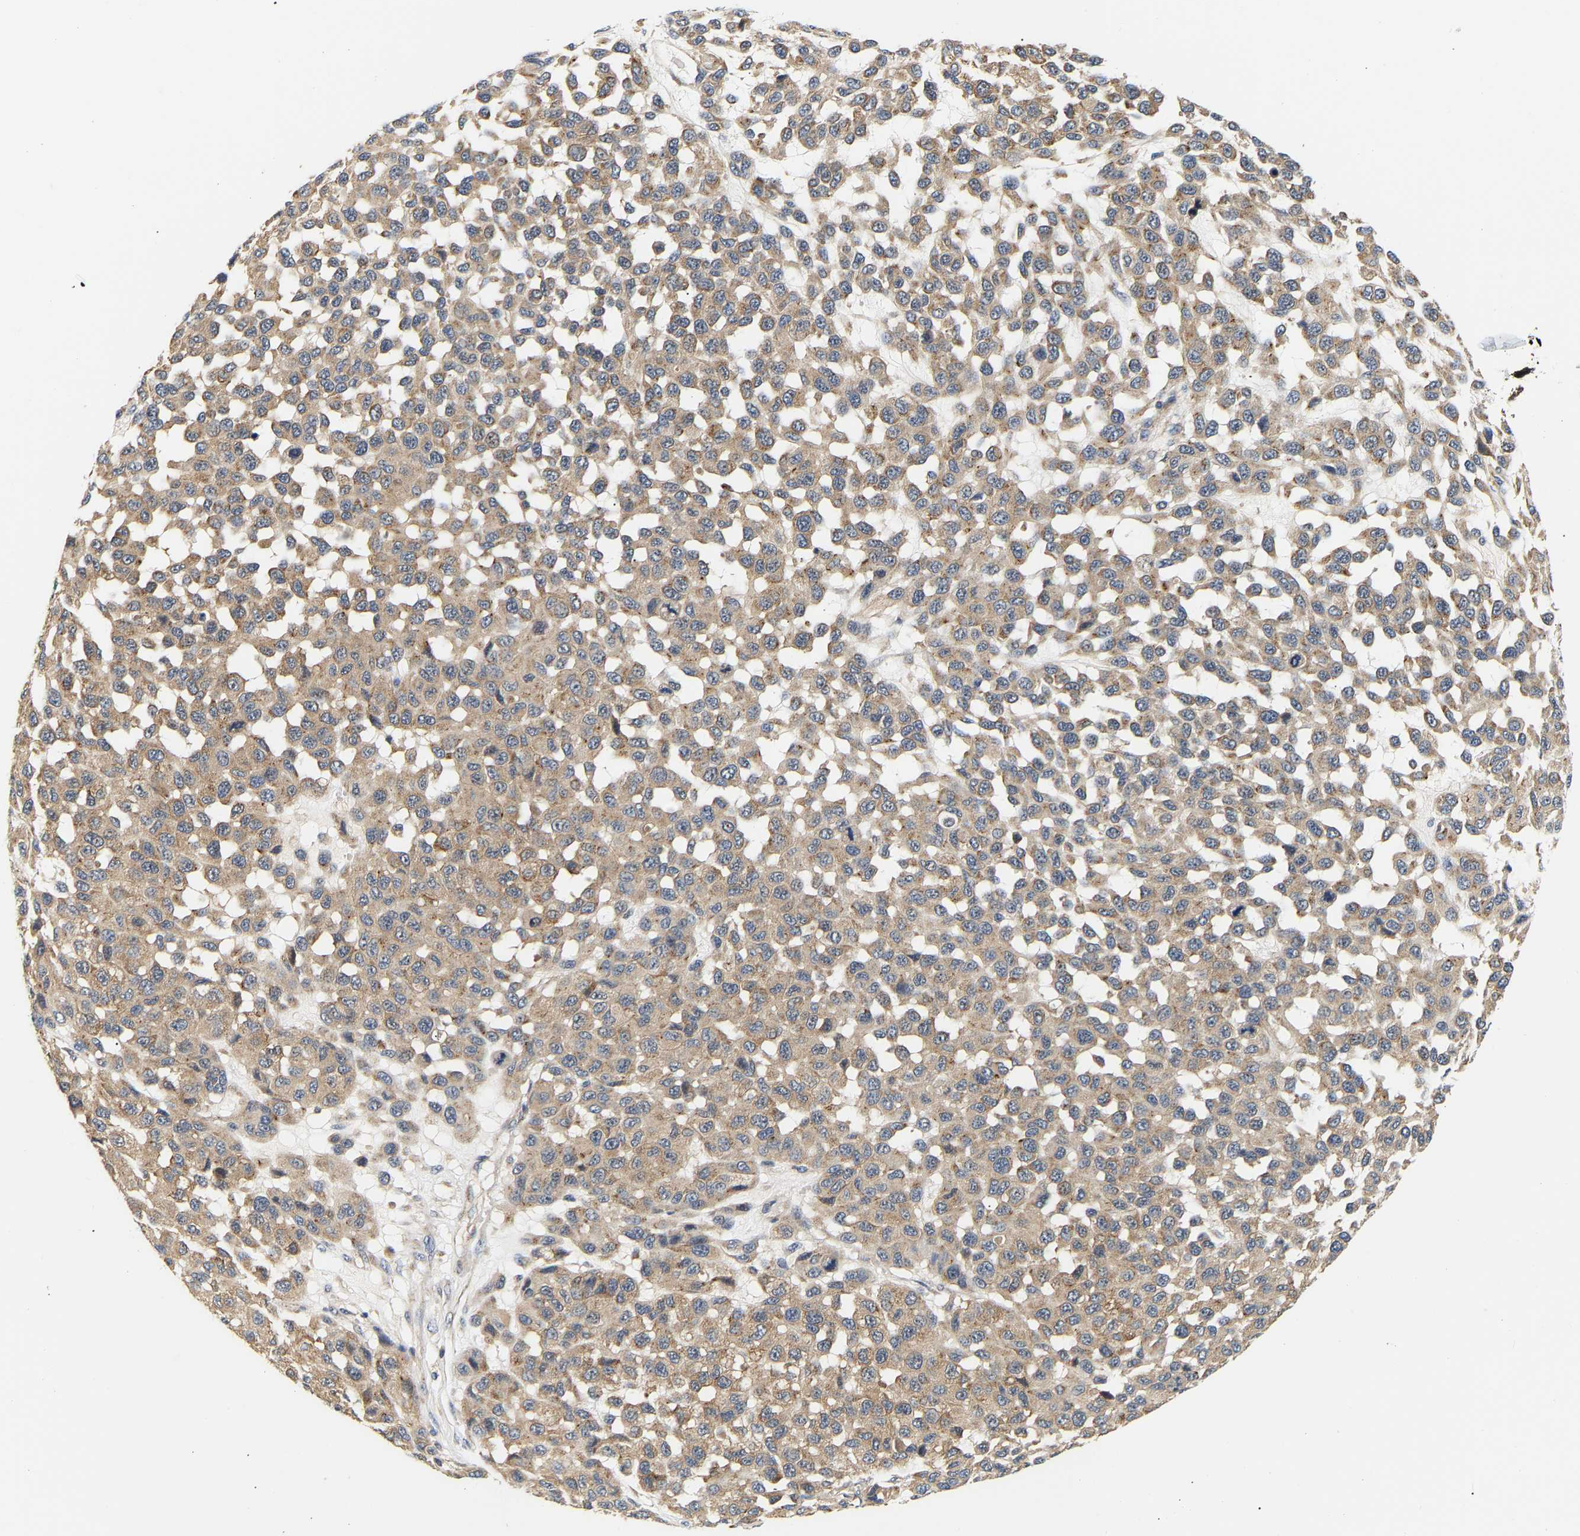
{"staining": {"intensity": "weak", "quantity": ">75%", "location": "cytoplasmic/membranous"}, "tissue": "melanoma", "cell_type": "Tumor cells", "image_type": "cancer", "snomed": [{"axis": "morphology", "description": "Malignant melanoma, NOS"}, {"axis": "topography", "description": "Skin"}], "caption": "Immunohistochemical staining of human melanoma displays weak cytoplasmic/membranous protein staining in about >75% of tumor cells. (DAB (3,3'-diaminobenzidine) IHC with brightfield microscopy, high magnification).", "gene": "PPID", "patient": {"sex": "male", "age": 62}}